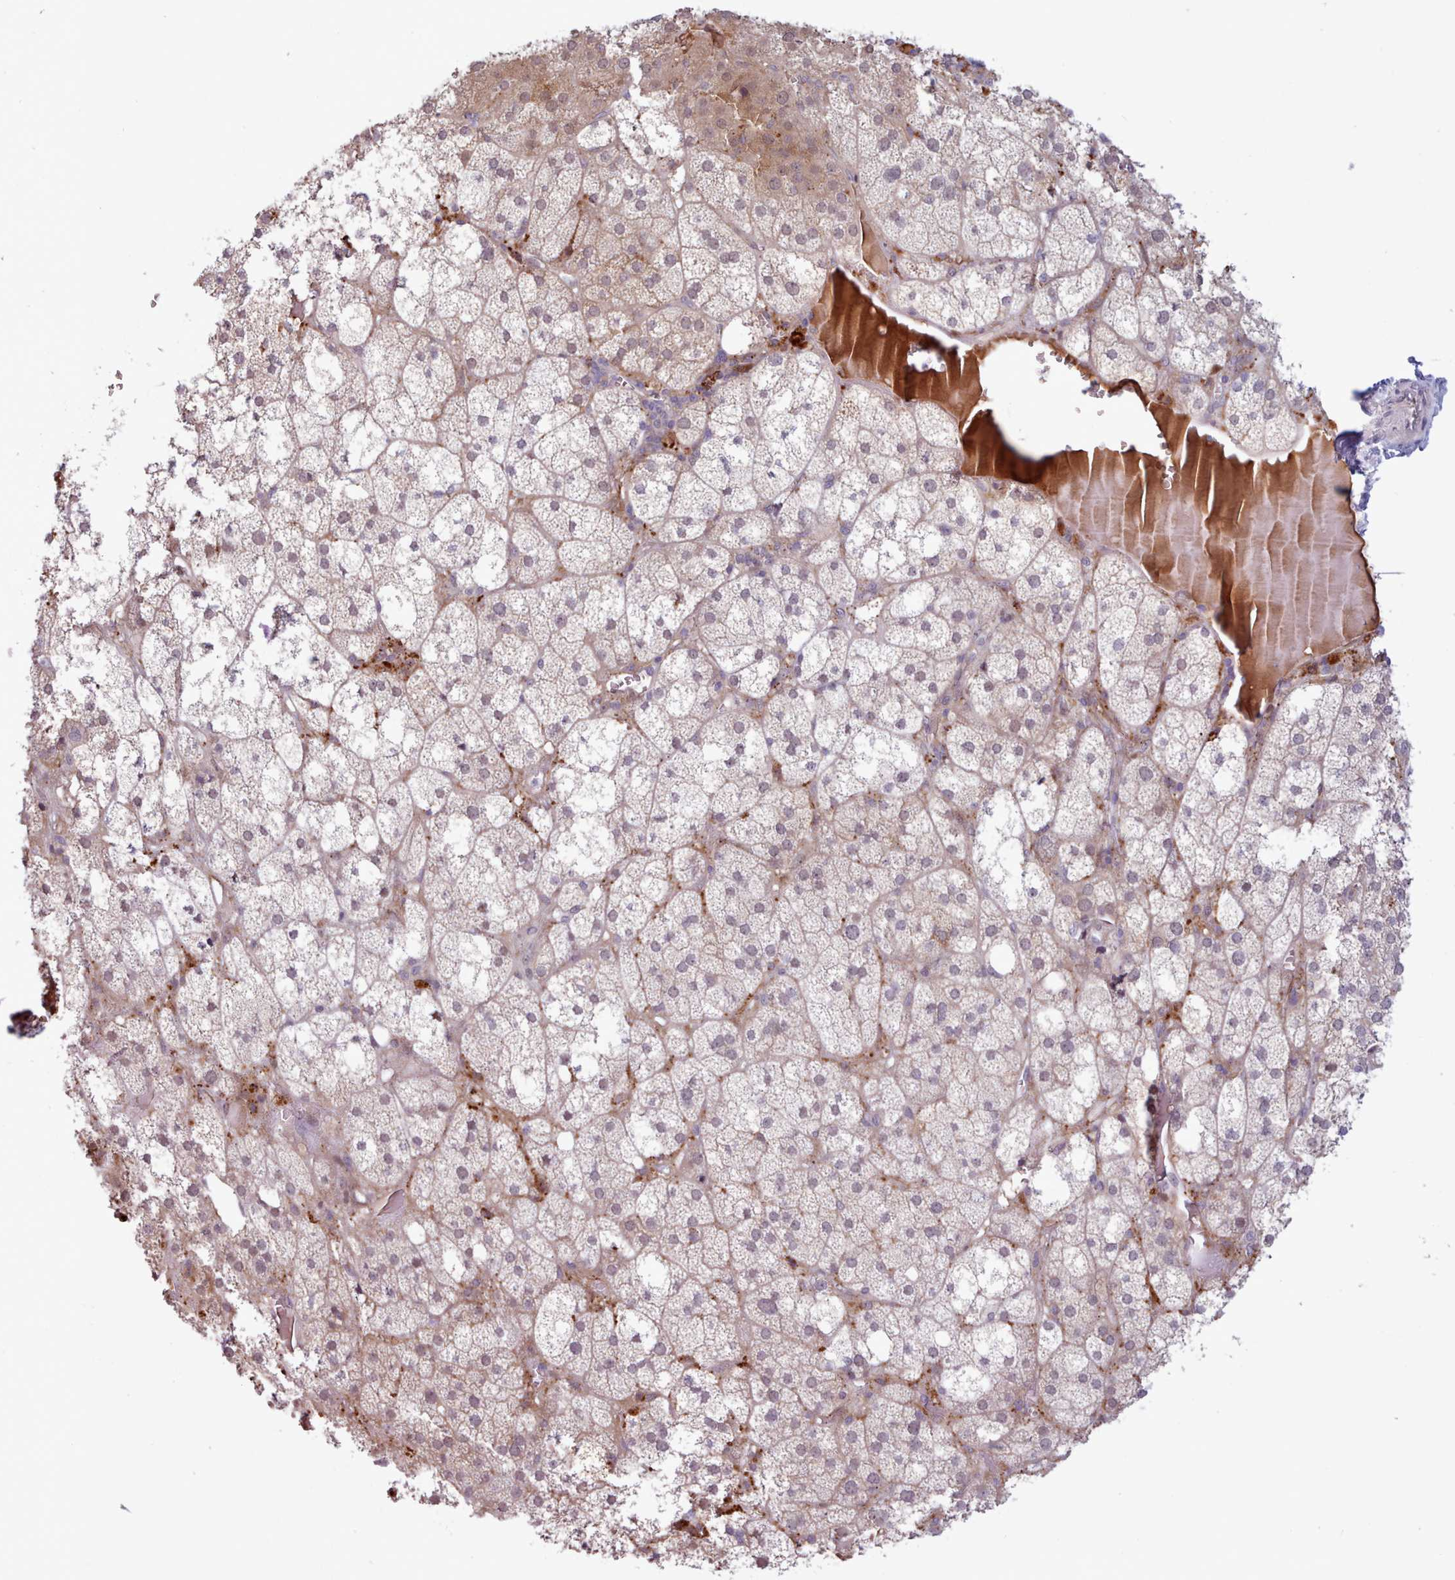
{"staining": {"intensity": "weak", "quantity": "<25%", "location": "nuclear"}, "tissue": "adrenal gland", "cell_type": "Glandular cells", "image_type": "normal", "snomed": [{"axis": "morphology", "description": "Normal tissue, NOS"}, {"axis": "topography", "description": "Adrenal gland"}], "caption": "Glandular cells show no significant expression in unremarkable adrenal gland.", "gene": "KBTBD6", "patient": {"sex": "female", "age": 61}}